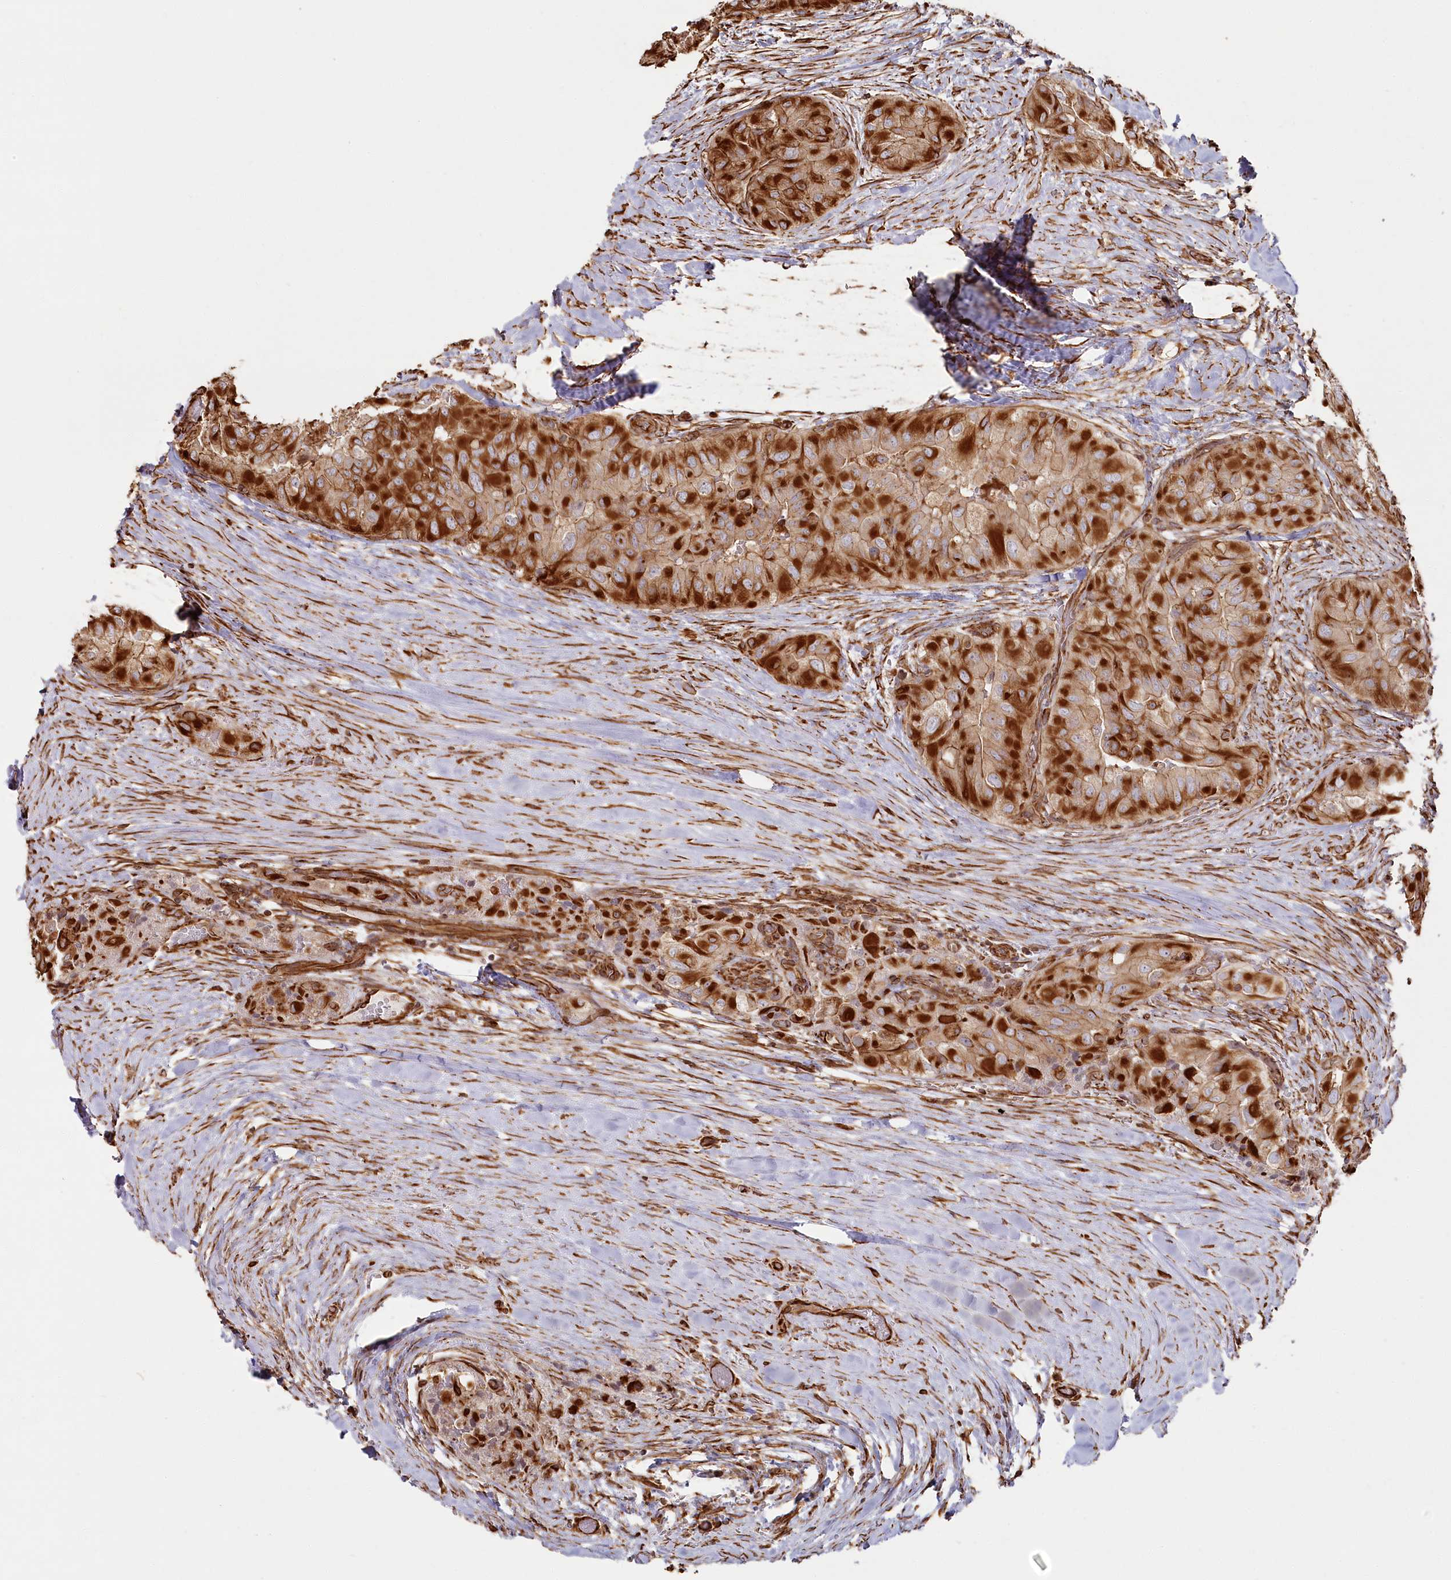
{"staining": {"intensity": "strong", "quantity": ">75%", "location": "cytoplasmic/membranous"}, "tissue": "thyroid cancer", "cell_type": "Tumor cells", "image_type": "cancer", "snomed": [{"axis": "morphology", "description": "Papillary adenocarcinoma, NOS"}, {"axis": "topography", "description": "Thyroid gland"}], "caption": "Thyroid papillary adenocarcinoma stained with IHC shows strong cytoplasmic/membranous staining in approximately >75% of tumor cells.", "gene": "TTC1", "patient": {"sex": "female", "age": 59}}